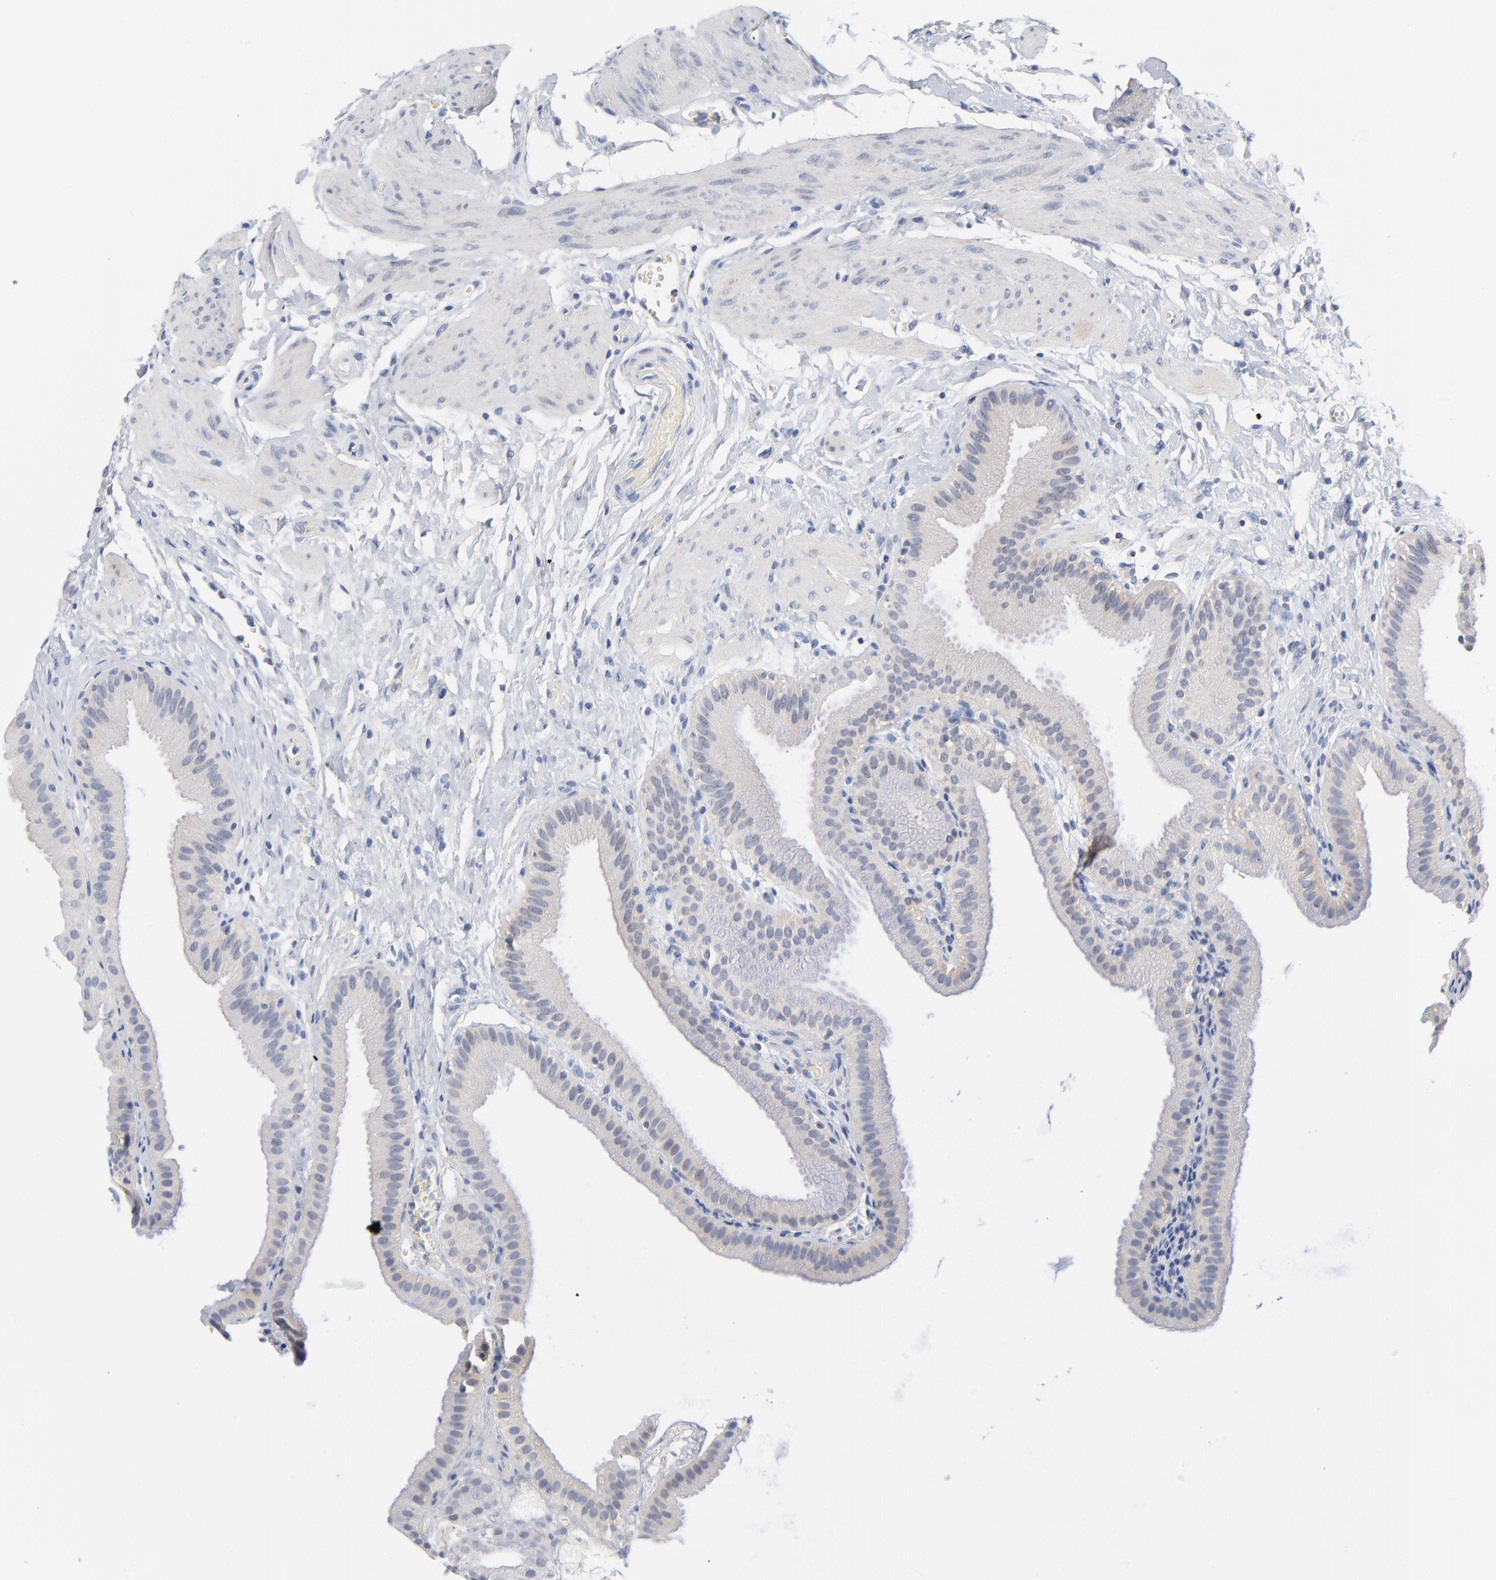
{"staining": {"intensity": "negative", "quantity": "none", "location": "none"}, "tissue": "gallbladder", "cell_type": "Glandular cells", "image_type": "normal", "snomed": [{"axis": "morphology", "description": "Normal tissue, NOS"}, {"axis": "topography", "description": "Gallbladder"}], "caption": "IHC micrograph of unremarkable gallbladder: human gallbladder stained with DAB (3,3'-diaminobenzidine) displays no significant protein positivity in glandular cells.", "gene": "CAB39L", "patient": {"sex": "female", "age": 63}}